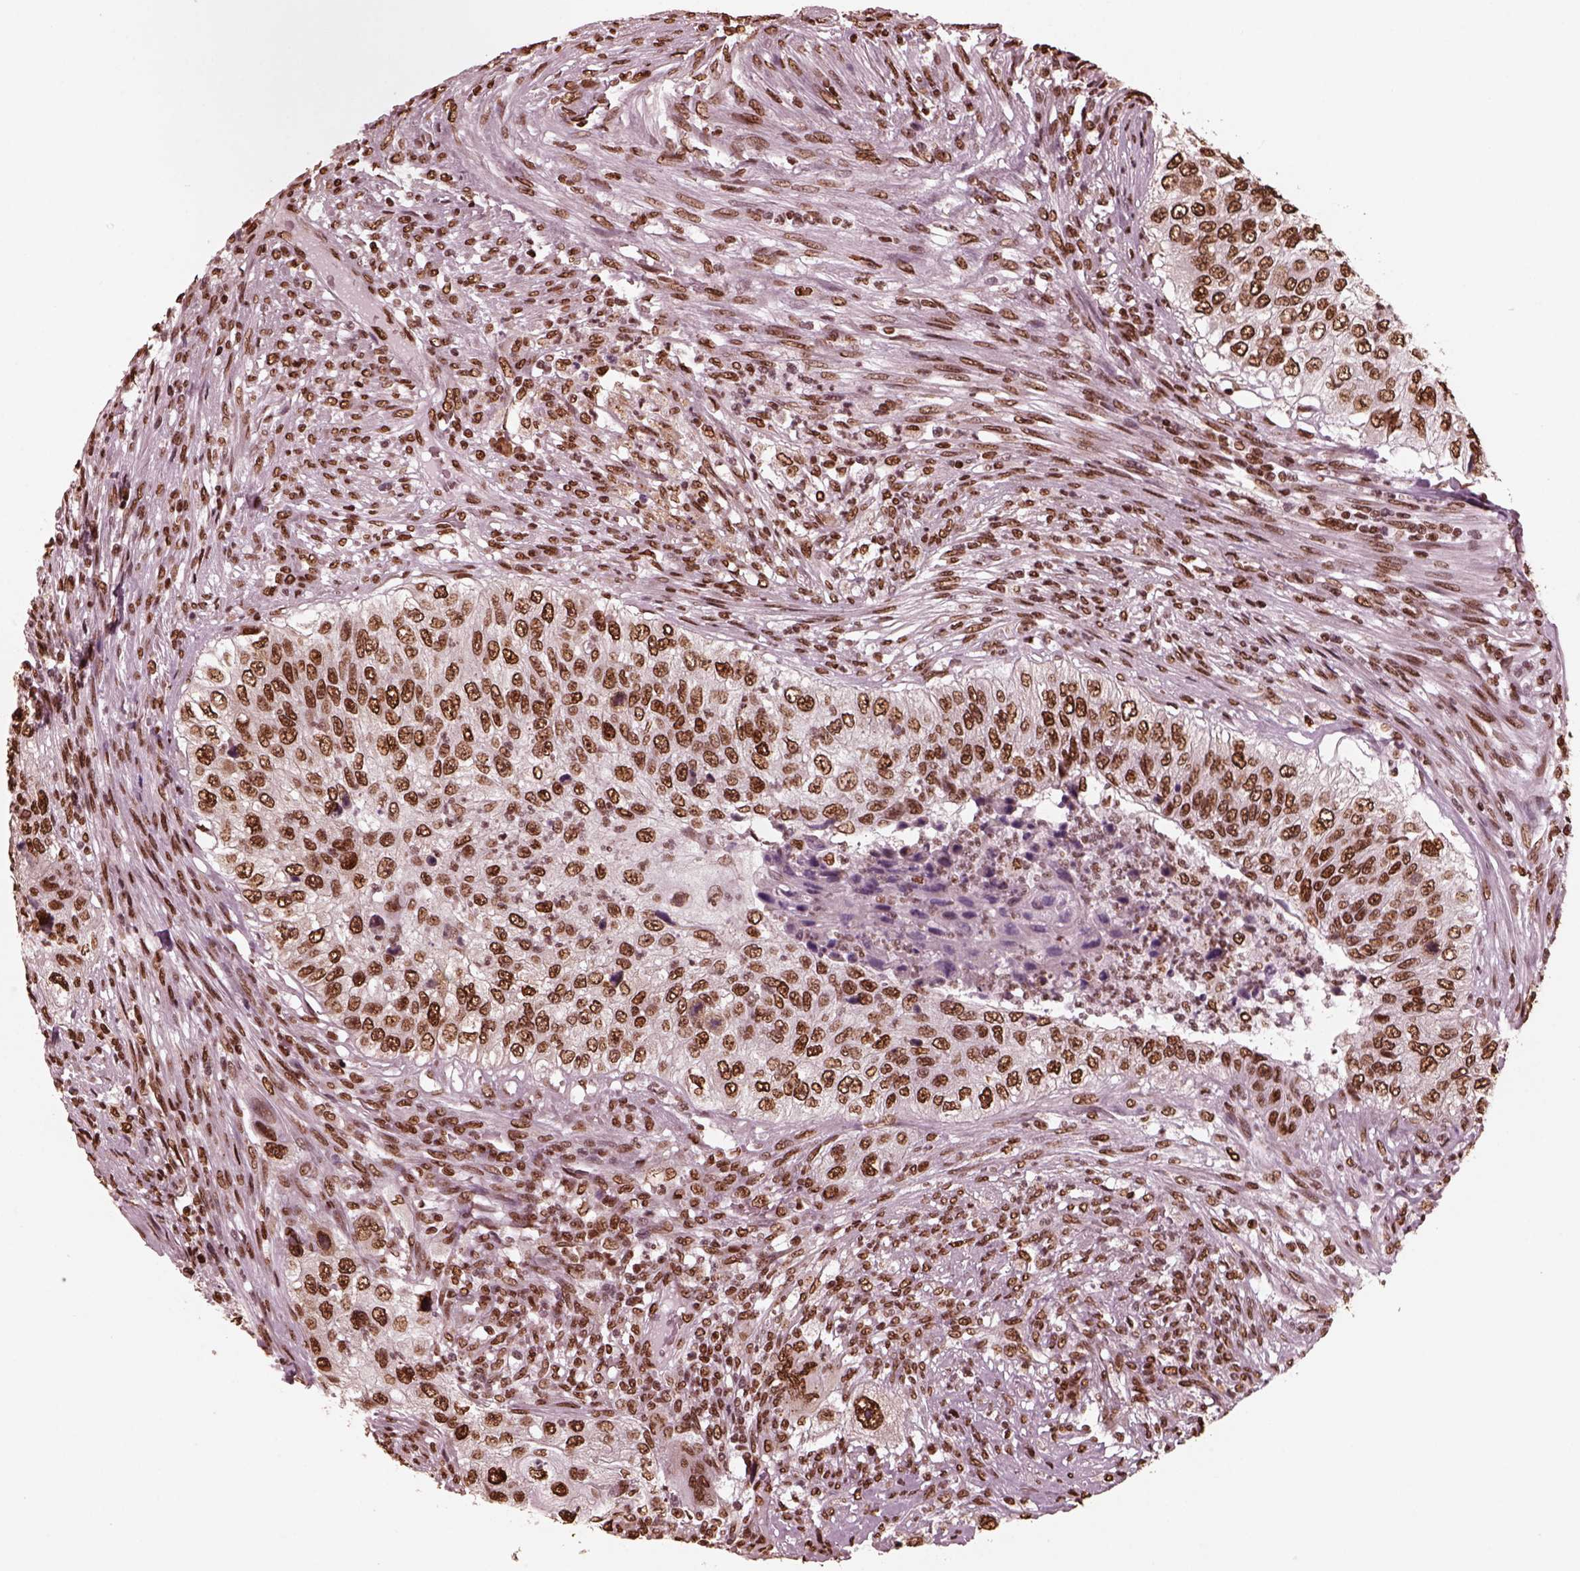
{"staining": {"intensity": "strong", "quantity": ">75%", "location": "nuclear"}, "tissue": "urothelial cancer", "cell_type": "Tumor cells", "image_type": "cancer", "snomed": [{"axis": "morphology", "description": "Urothelial carcinoma, High grade"}, {"axis": "topography", "description": "Urinary bladder"}], "caption": "A high-resolution image shows immunohistochemistry (IHC) staining of urothelial carcinoma (high-grade), which reveals strong nuclear expression in approximately >75% of tumor cells.", "gene": "NSD1", "patient": {"sex": "female", "age": 60}}